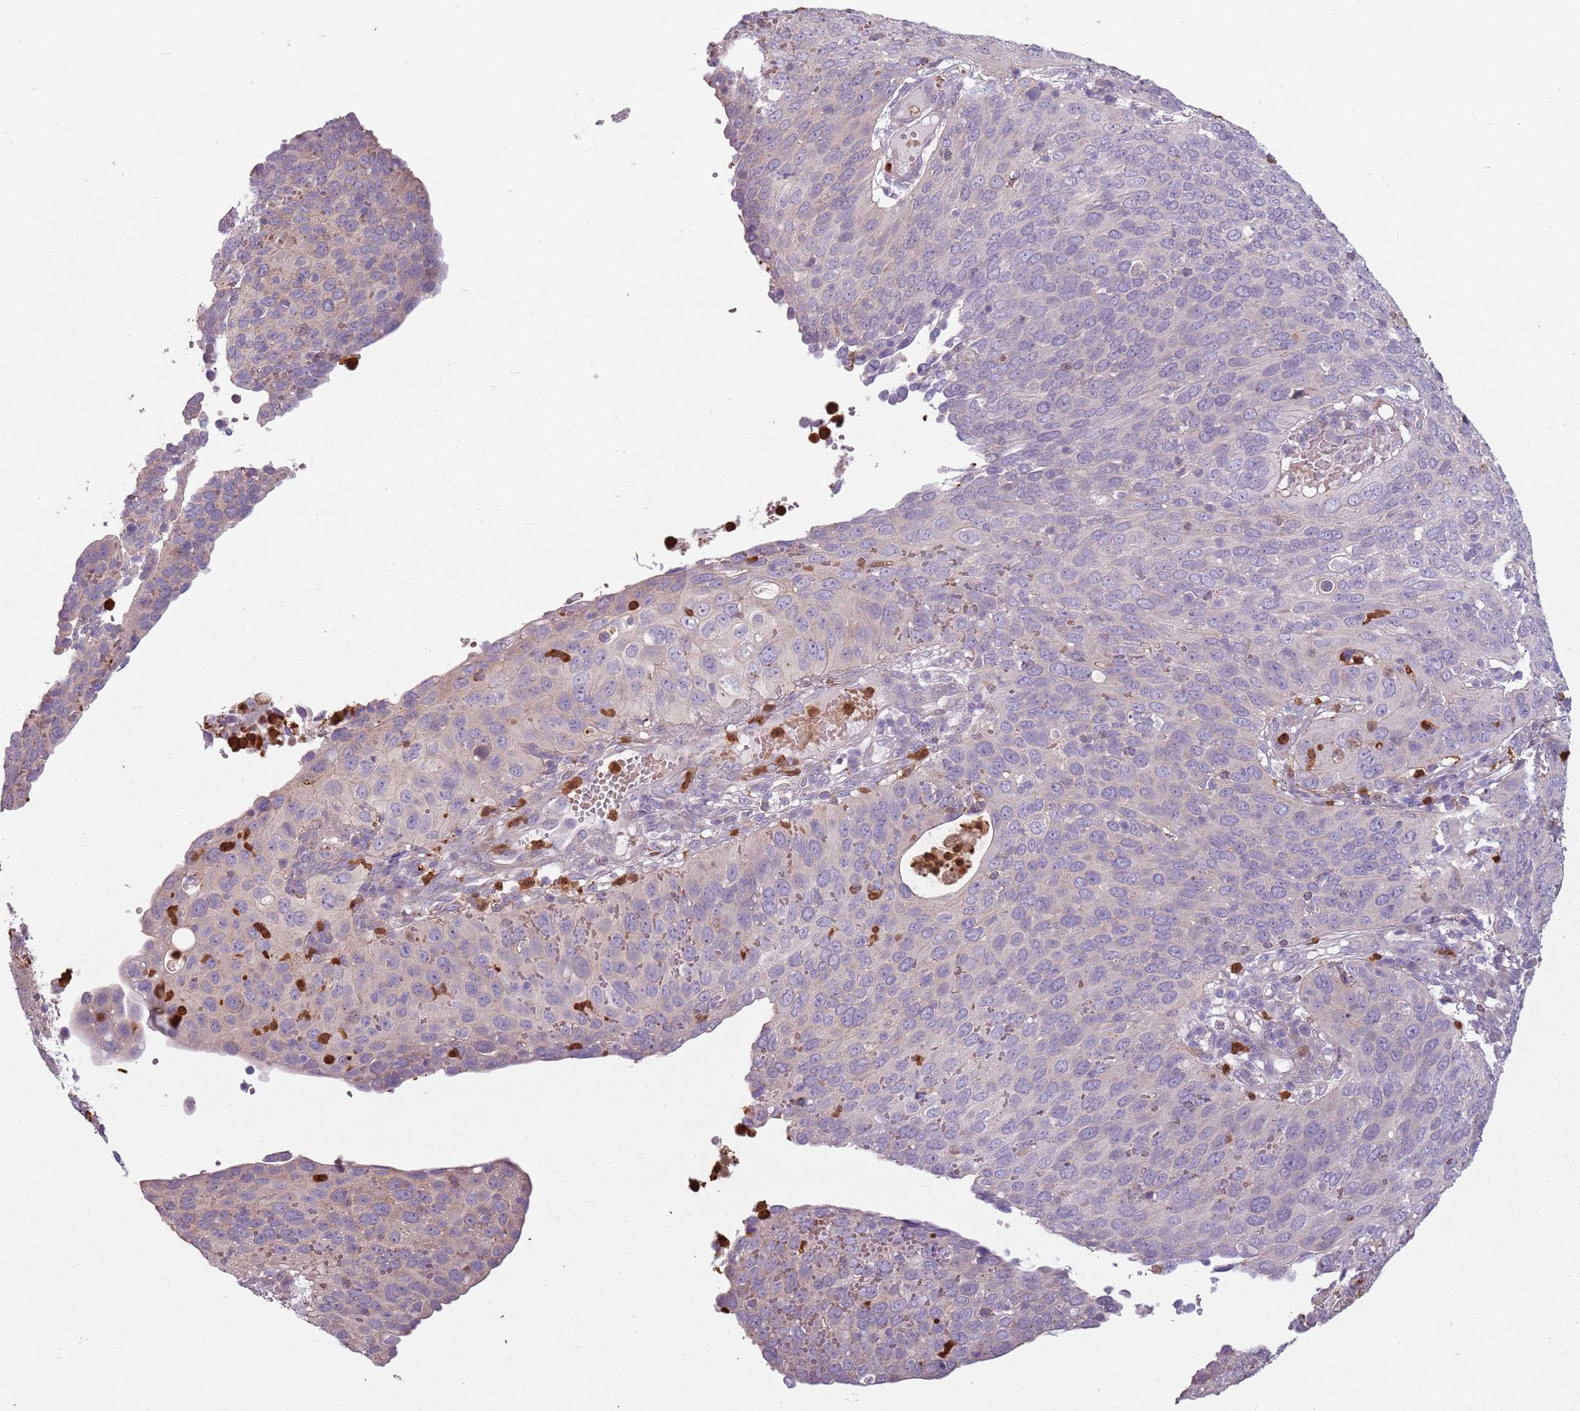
{"staining": {"intensity": "negative", "quantity": "none", "location": "none"}, "tissue": "cervical cancer", "cell_type": "Tumor cells", "image_type": "cancer", "snomed": [{"axis": "morphology", "description": "Squamous cell carcinoma, NOS"}, {"axis": "topography", "description": "Cervix"}], "caption": "A high-resolution image shows IHC staining of cervical cancer (squamous cell carcinoma), which shows no significant positivity in tumor cells.", "gene": "SPAG4", "patient": {"sex": "female", "age": 36}}